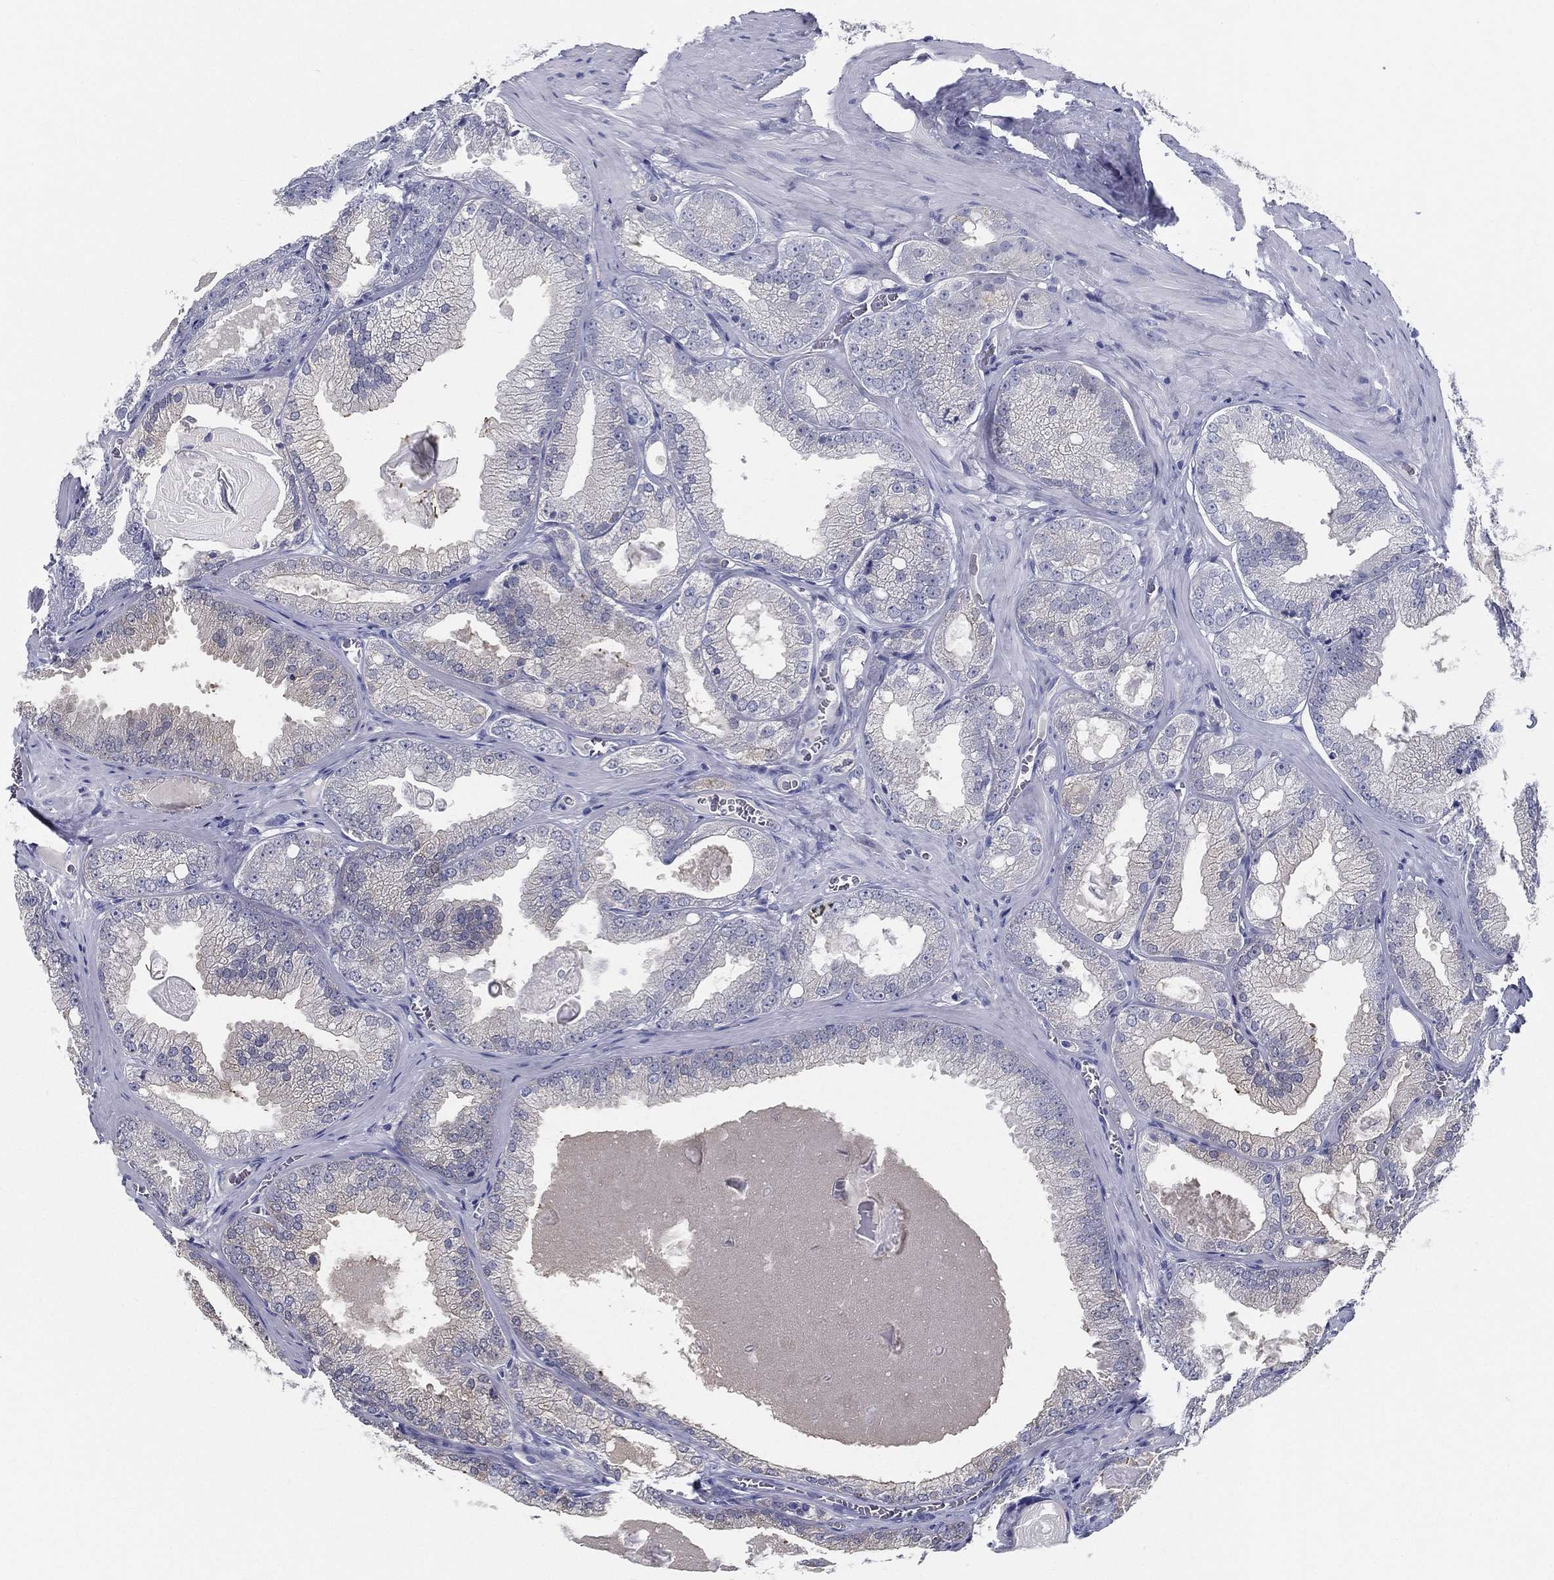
{"staining": {"intensity": "negative", "quantity": "none", "location": "none"}, "tissue": "prostate cancer", "cell_type": "Tumor cells", "image_type": "cancer", "snomed": [{"axis": "morphology", "description": "Adenocarcinoma, Low grade"}, {"axis": "topography", "description": "Prostate"}], "caption": "A high-resolution photomicrograph shows immunohistochemistry staining of adenocarcinoma (low-grade) (prostate), which exhibits no significant staining in tumor cells.", "gene": "STS", "patient": {"sex": "male", "age": 72}}